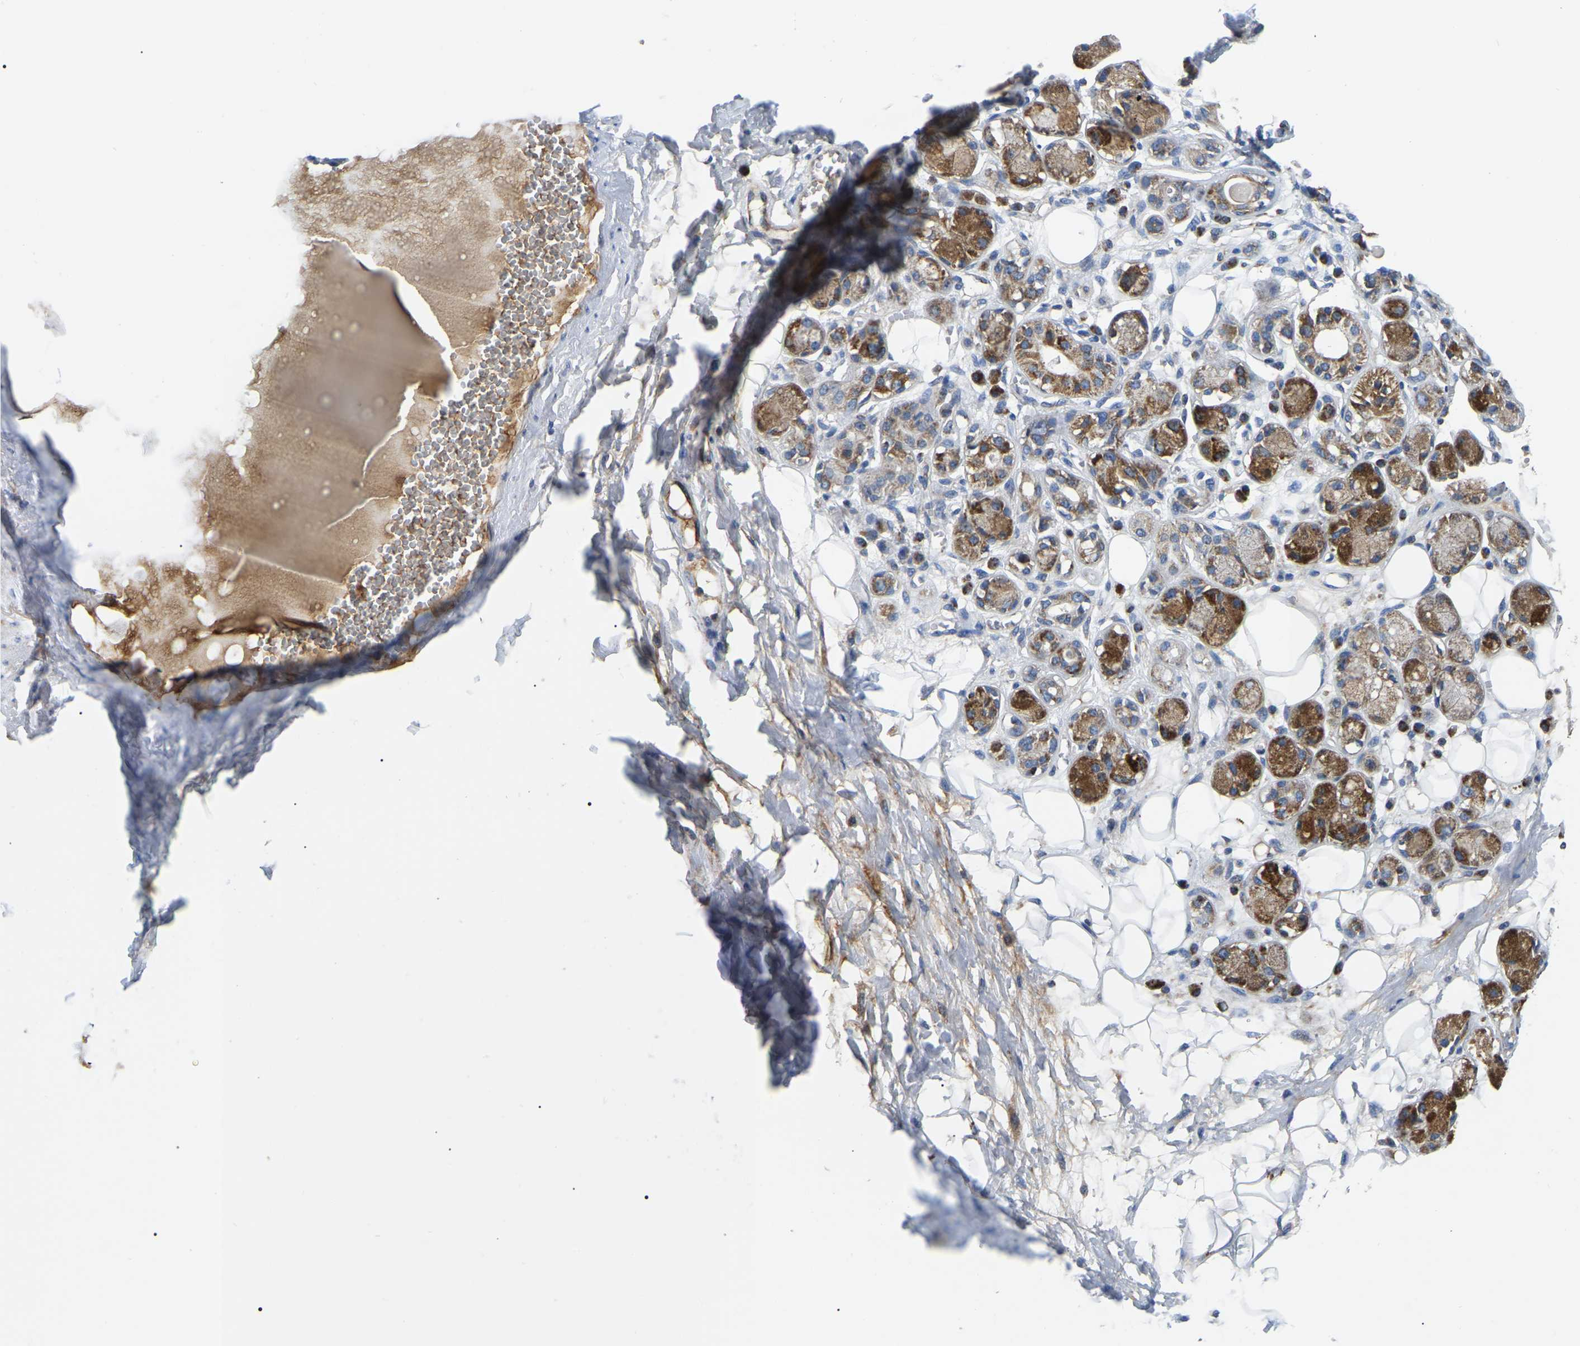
{"staining": {"intensity": "negative", "quantity": "none", "location": "none"}, "tissue": "adipose tissue", "cell_type": "Adipocytes", "image_type": "normal", "snomed": [{"axis": "morphology", "description": "Normal tissue, NOS"}, {"axis": "morphology", "description": "Inflammation, NOS"}, {"axis": "topography", "description": "Salivary gland"}, {"axis": "topography", "description": "Peripheral nerve tissue"}], "caption": "This is a image of immunohistochemistry staining of unremarkable adipose tissue, which shows no staining in adipocytes. (Immunohistochemistry, brightfield microscopy, high magnification).", "gene": "PPM1E", "patient": {"sex": "female", "age": 75}}